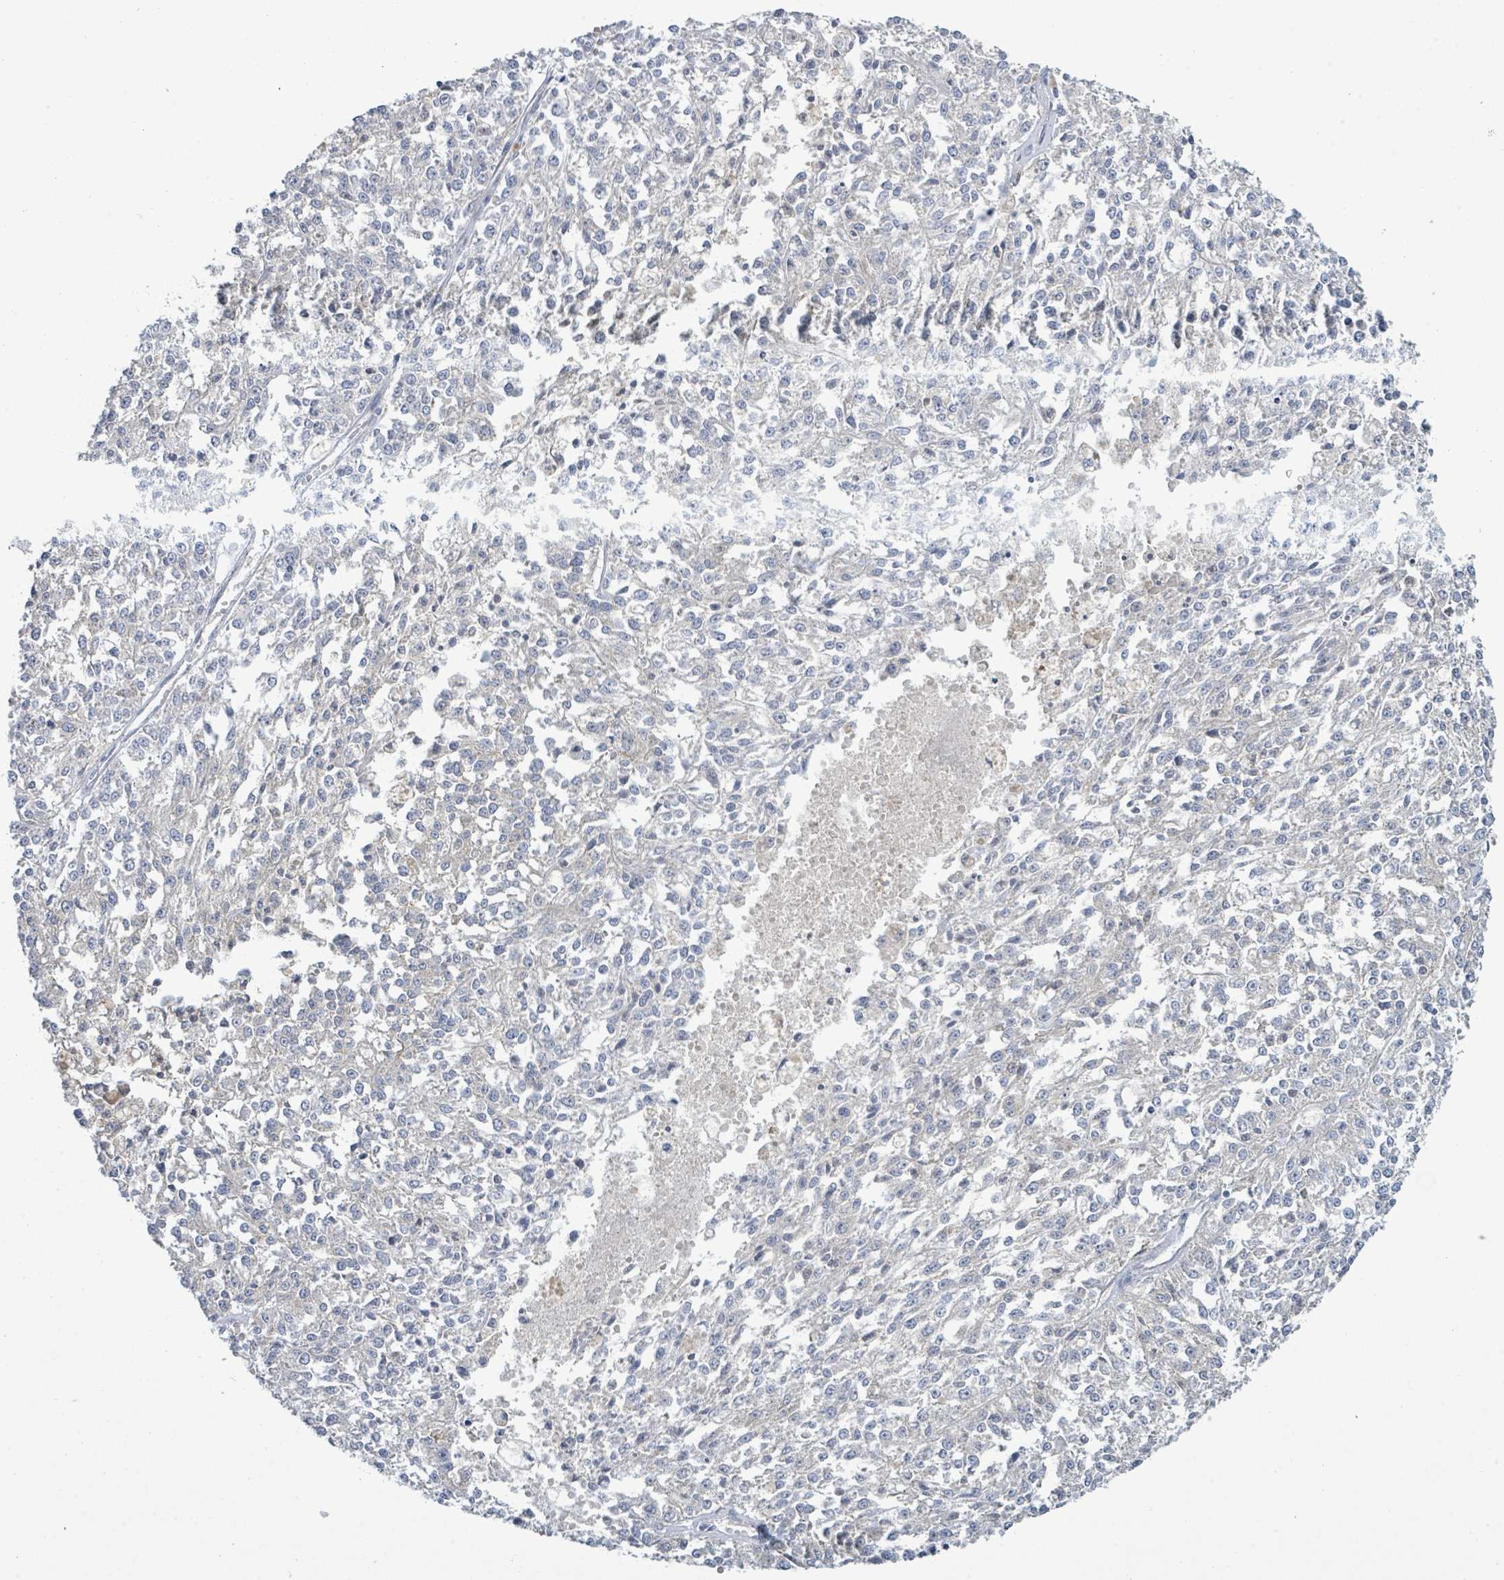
{"staining": {"intensity": "negative", "quantity": "none", "location": "none"}, "tissue": "melanoma", "cell_type": "Tumor cells", "image_type": "cancer", "snomed": [{"axis": "morphology", "description": "Malignant melanoma, NOS"}, {"axis": "topography", "description": "Skin"}], "caption": "Malignant melanoma was stained to show a protein in brown. There is no significant staining in tumor cells.", "gene": "SIRPB1", "patient": {"sex": "female", "age": 64}}